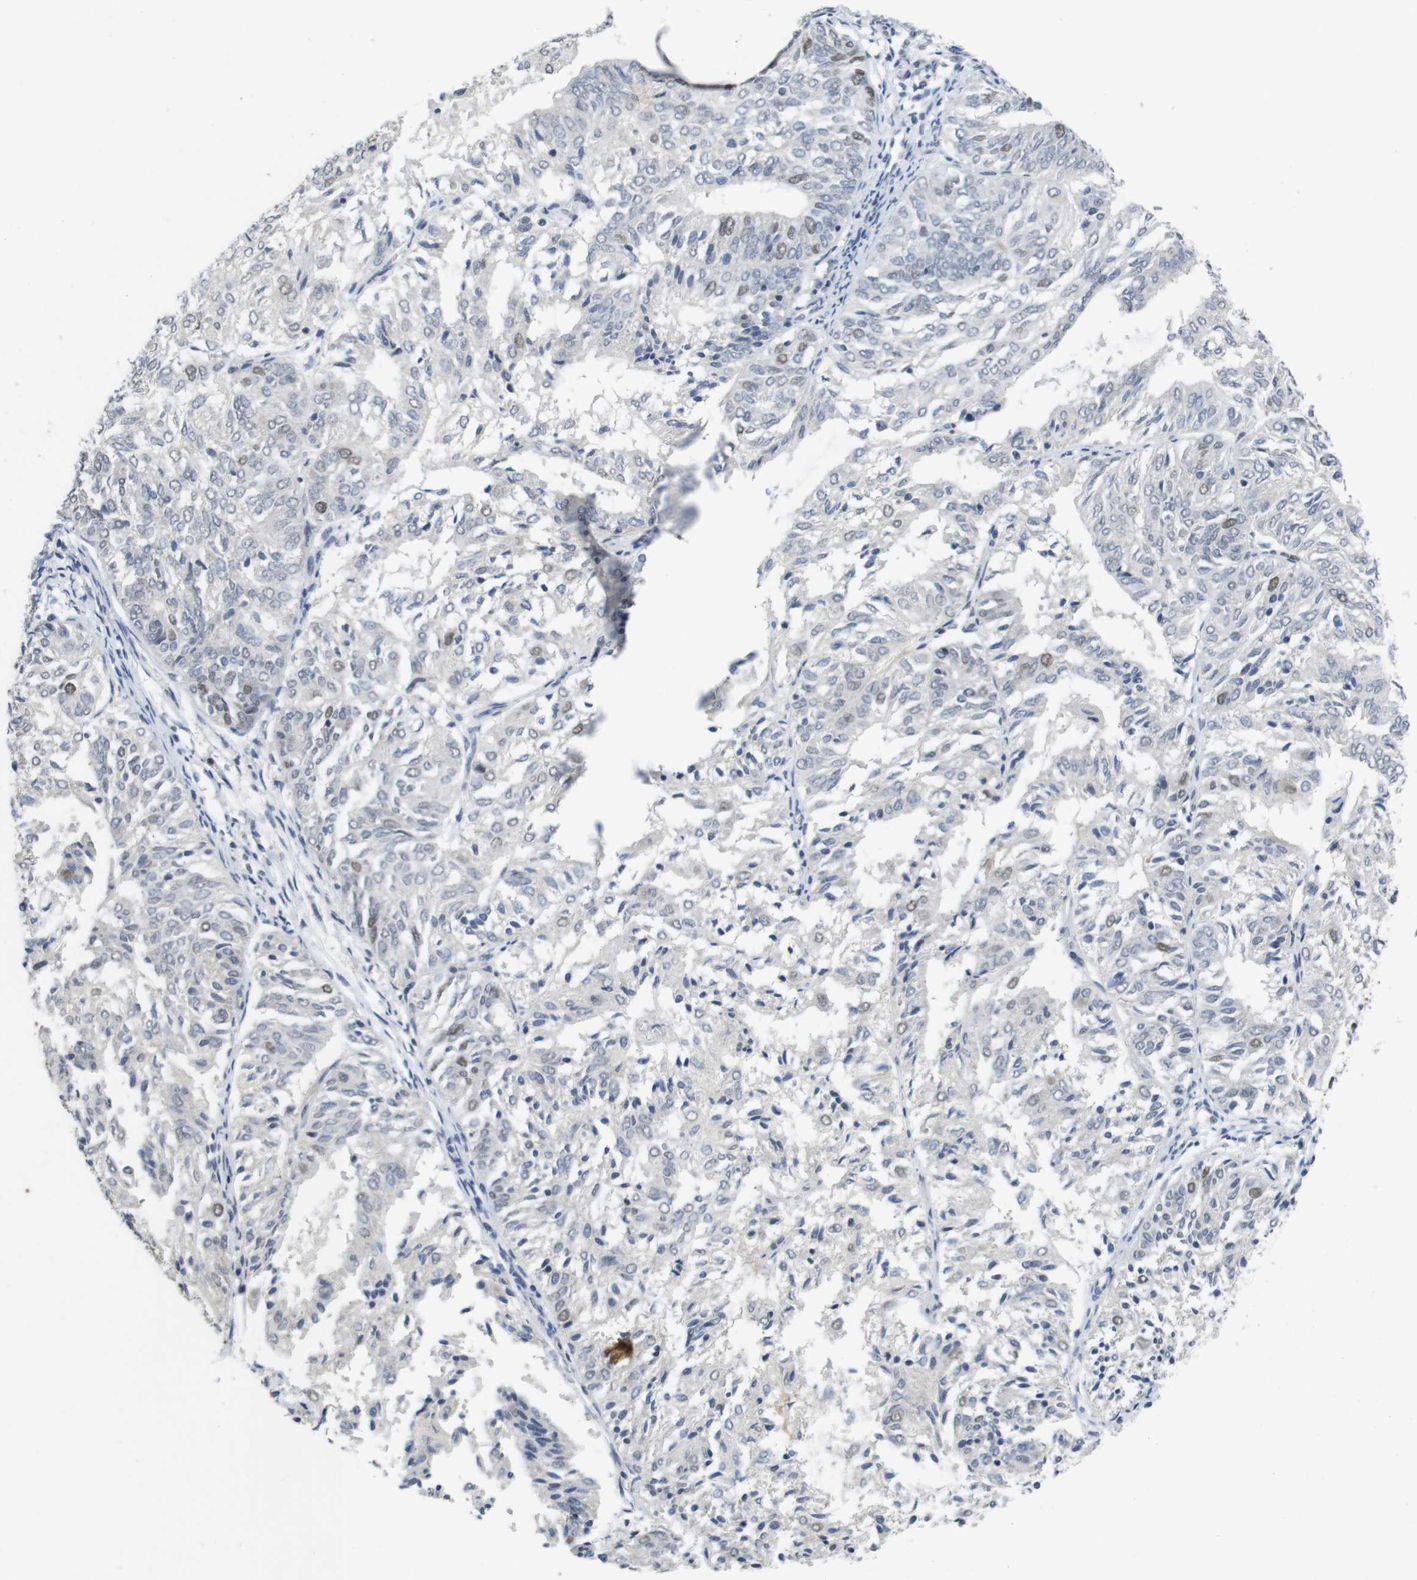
{"staining": {"intensity": "moderate", "quantity": "<25%", "location": "nuclear"}, "tissue": "endometrial cancer", "cell_type": "Tumor cells", "image_type": "cancer", "snomed": [{"axis": "morphology", "description": "Adenocarcinoma, NOS"}, {"axis": "topography", "description": "Uterus"}], "caption": "Human endometrial adenocarcinoma stained for a protein (brown) reveals moderate nuclear positive staining in about <25% of tumor cells.", "gene": "SKP2", "patient": {"sex": "female", "age": 60}}